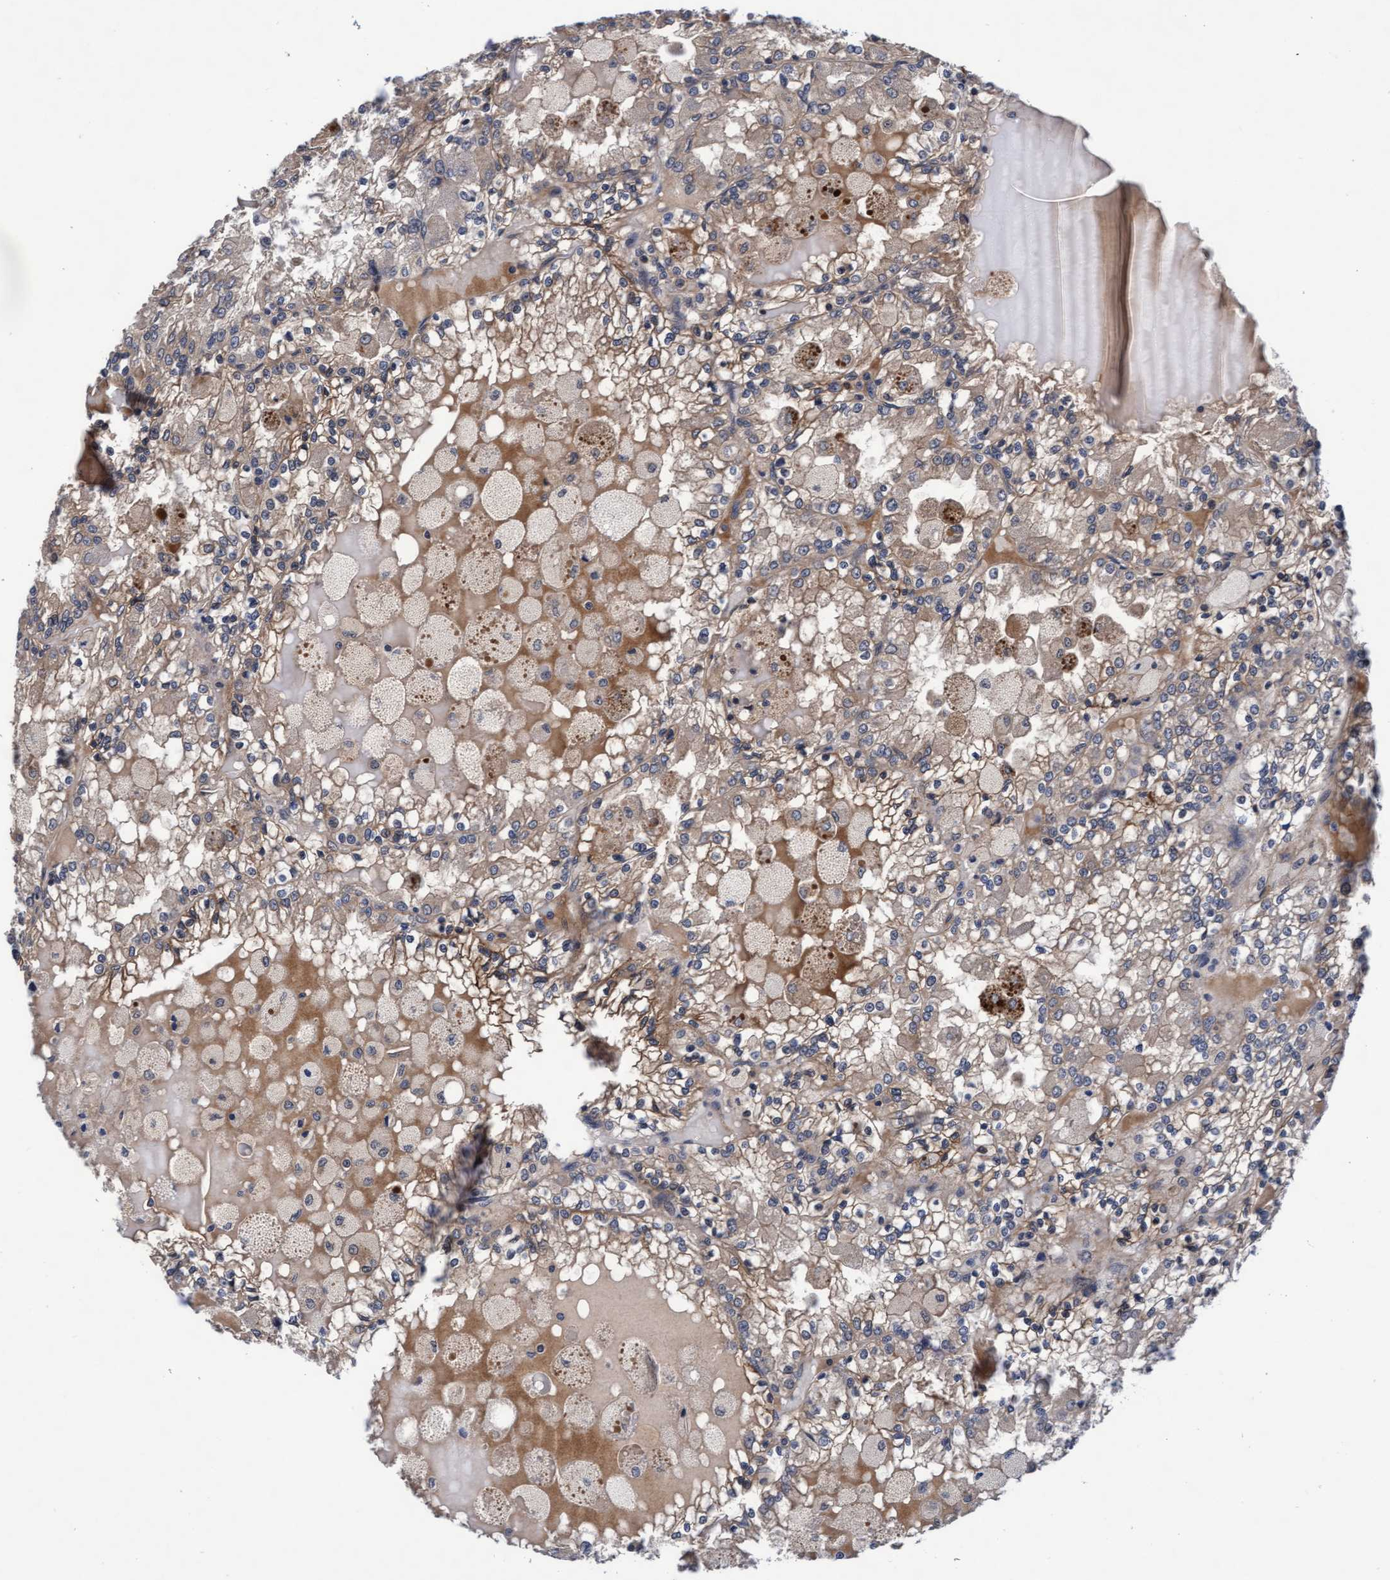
{"staining": {"intensity": "moderate", "quantity": "25%-75%", "location": "cytoplasmic/membranous"}, "tissue": "renal cancer", "cell_type": "Tumor cells", "image_type": "cancer", "snomed": [{"axis": "morphology", "description": "Adenocarcinoma, NOS"}, {"axis": "topography", "description": "Kidney"}], "caption": "Human renal adenocarcinoma stained for a protein (brown) demonstrates moderate cytoplasmic/membranous positive staining in approximately 25%-75% of tumor cells.", "gene": "EFCAB13", "patient": {"sex": "female", "age": 56}}